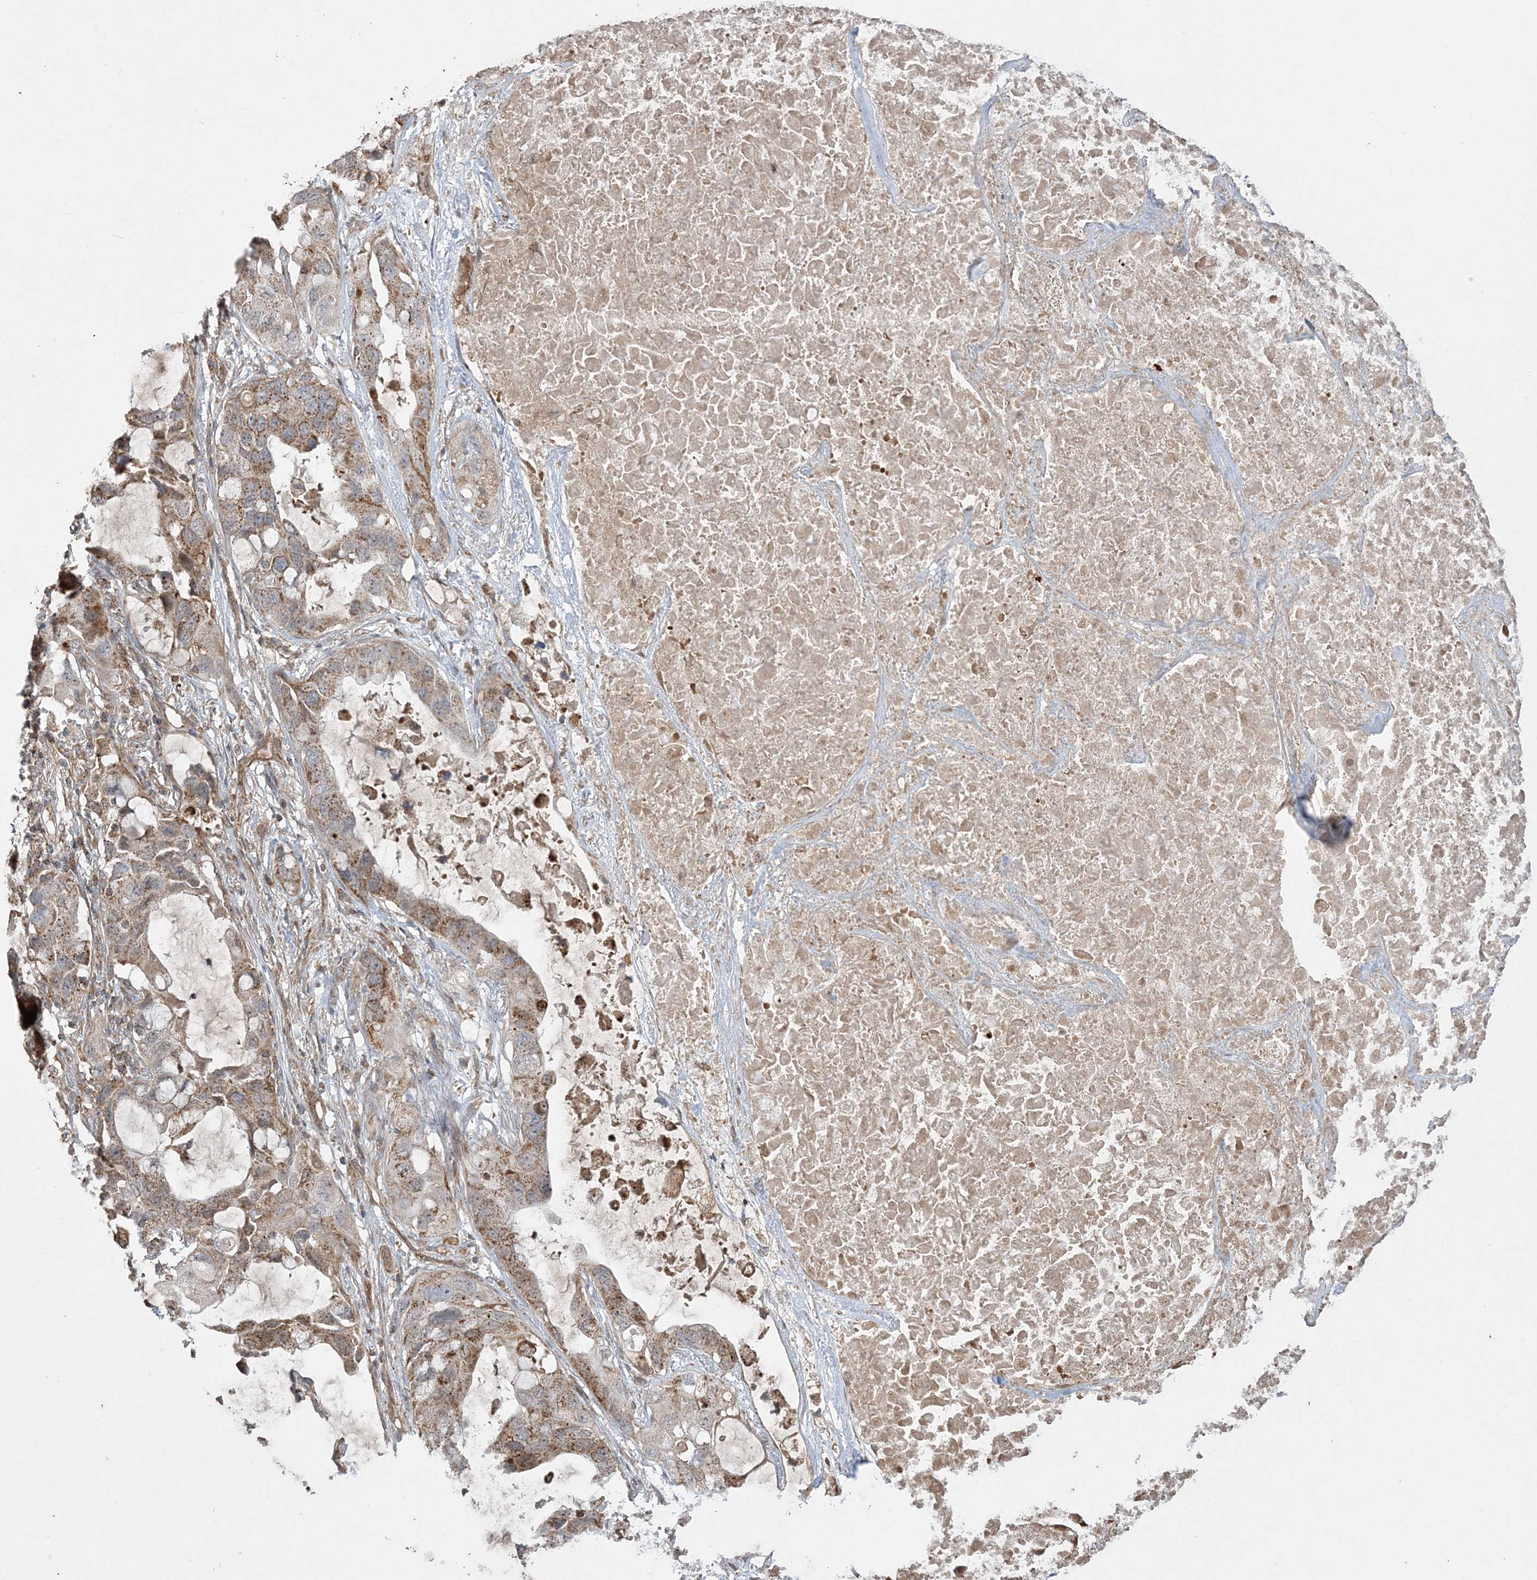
{"staining": {"intensity": "moderate", "quantity": ">75%", "location": "cytoplasmic/membranous"}, "tissue": "lung cancer", "cell_type": "Tumor cells", "image_type": "cancer", "snomed": [{"axis": "morphology", "description": "Squamous cell carcinoma, NOS"}, {"axis": "topography", "description": "Lung"}], "caption": "Human squamous cell carcinoma (lung) stained for a protein (brown) demonstrates moderate cytoplasmic/membranous positive positivity in about >75% of tumor cells.", "gene": "SCLT1", "patient": {"sex": "female", "age": 73}}